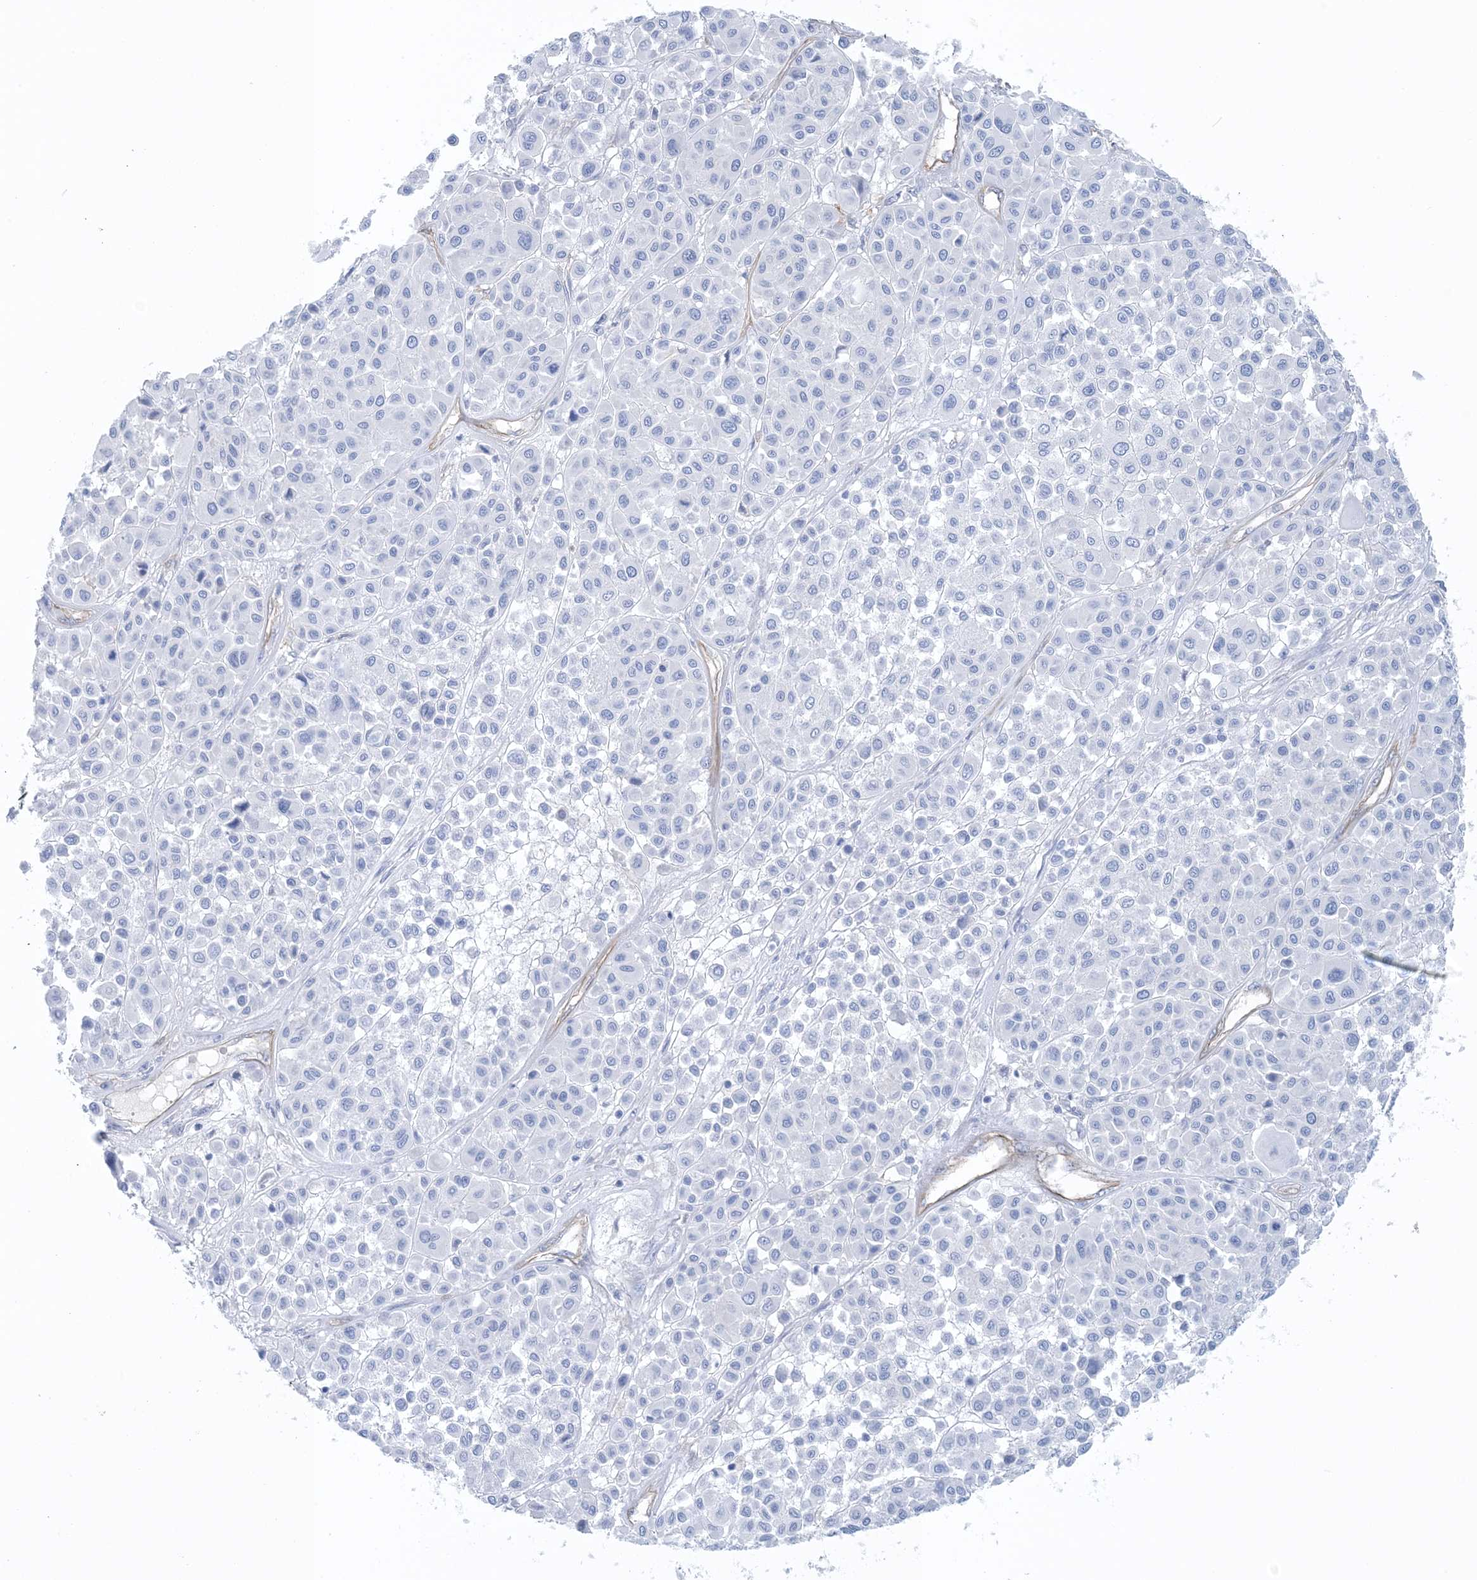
{"staining": {"intensity": "negative", "quantity": "none", "location": "none"}, "tissue": "melanoma", "cell_type": "Tumor cells", "image_type": "cancer", "snomed": [{"axis": "morphology", "description": "Malignant melanoma, Metastatic site"}, {"axis": "topography", "description": "Soft tissue"}], "caption": "The histopathology image displays no staining of tumor cells in malignant melanoma (metastatic site).", "gene": "SHANK1", "patient": {"sex": "male", "age": 41}}